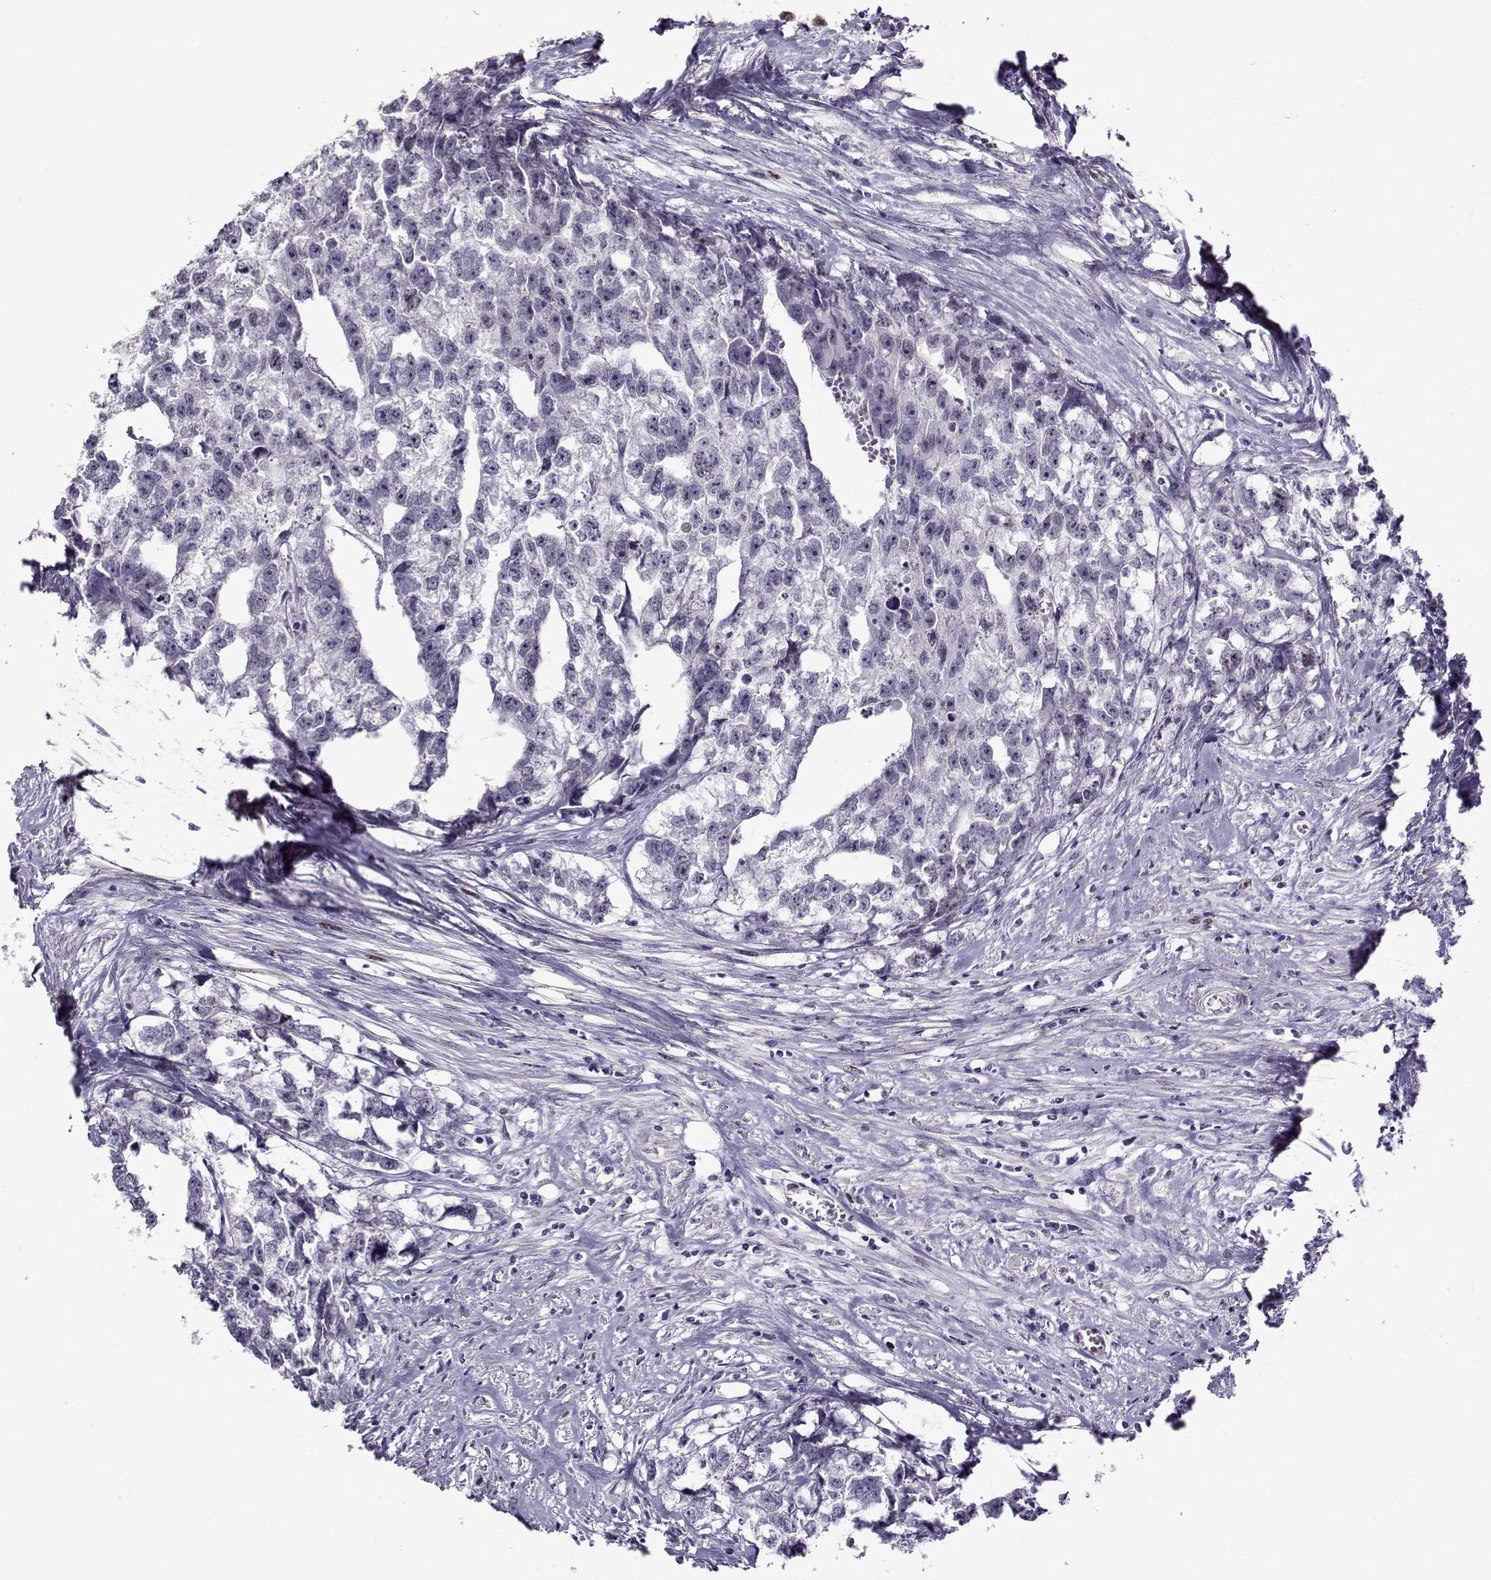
{"staining": {"intensity": "negative", "quantity": "none", "location": "none"}, "tissue": "testis cancer", "cell_type": "Tumor cells", "image_type": "cancer", "snomed": [{"axis": "morphology", "description": "Carcinoma, Embryonal, NOS"}, {"axis": "morphology", "description": "Teratoma, malignant, NOS"}, {"axis": "topography", "description": "Testis"}], "caption": "This is an IHC micrograph of human testis cancer. There is no positivity in tumor cells.", "gene": "NPW", "patient": {"sex": "male", "age": 44}}